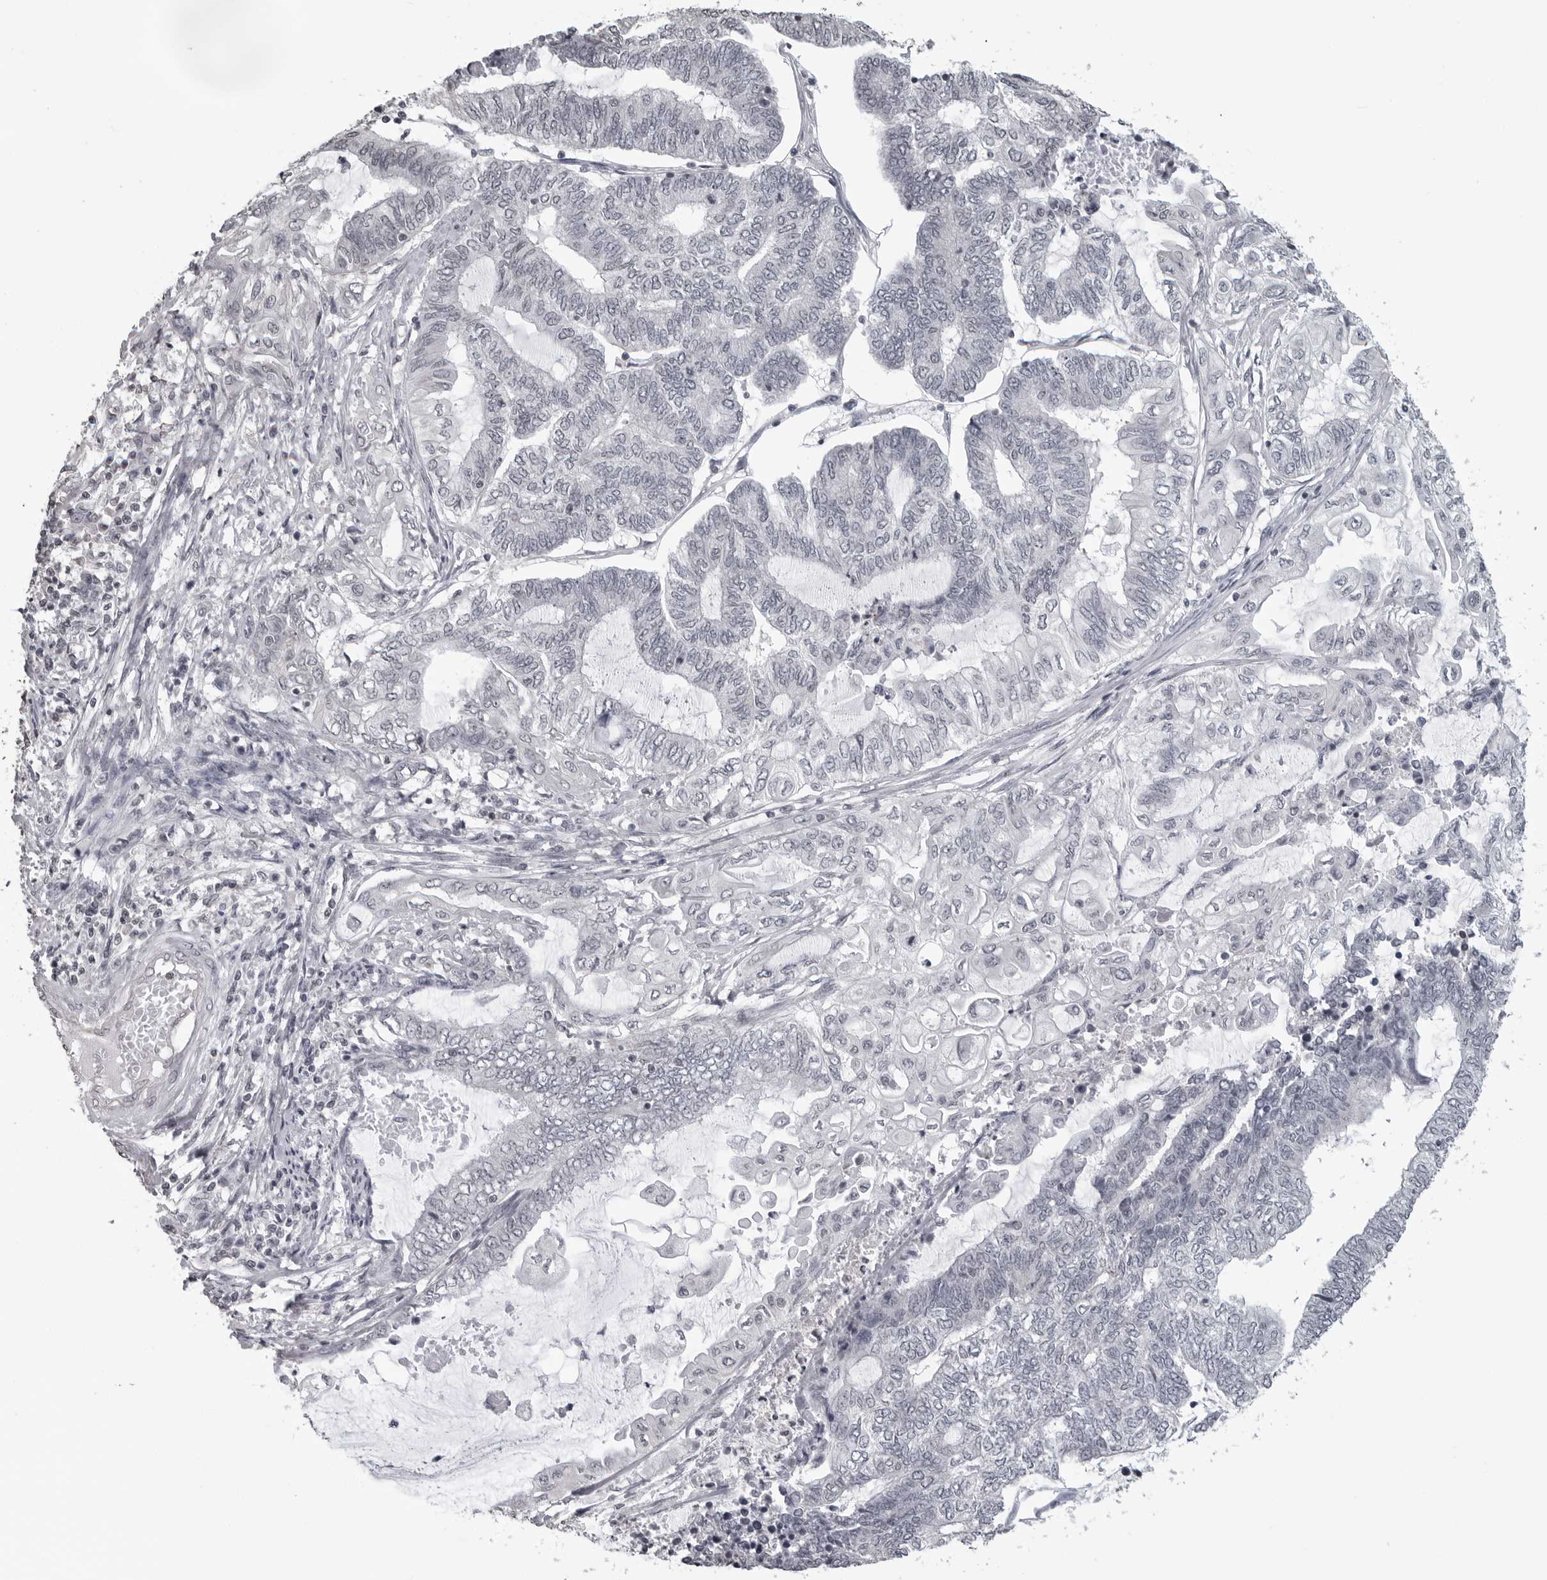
{"staining": {"intensity": "negative", "quantity": "none", "location": "none"}, "tissue": "endometrial cancer", "cell_type": "Tumor cells", "image_type": "cancer", "snomed": [{"axis": "morphology", "description": "Adenocarcinoma, NOS"}, {"axis": "topography", "description": "Uterus"}, {"axis": "topography", "description": "Endometrium"}], "caption": "Immunohistochemistry (IHC) of human endometrial cancer (adenocarcinoma) reveals no expression in tumor cells.", "gene": "DDX54", "patient": {"sex": "female", "age": 70}}